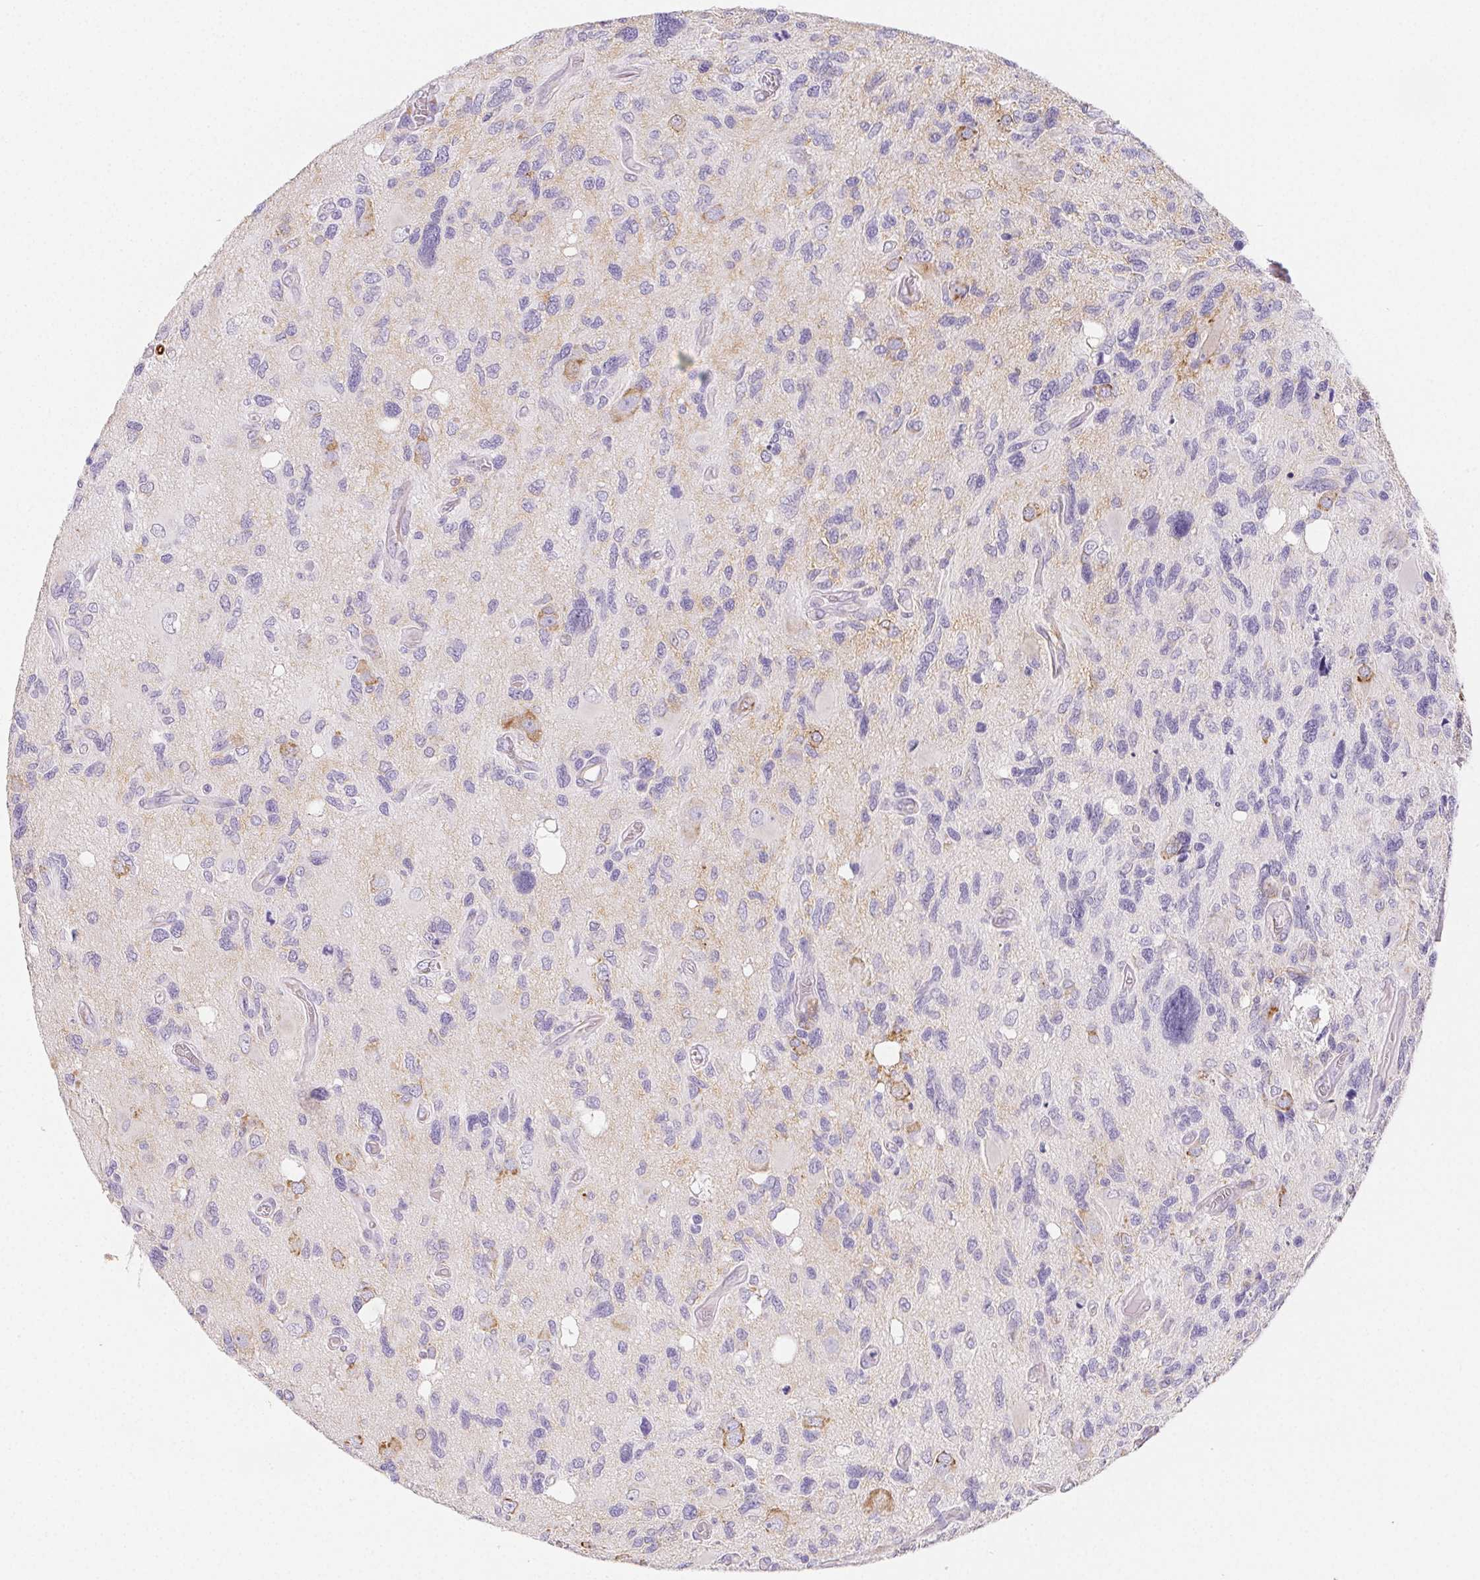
{"staining": {"intensity": "negative", "quantity": "none", "location": "none"}, "tissue": "glioma", "cell_type": "Tumor cells", "image_type": "cancer", "snomed": [{"axis": "morphology", "description": "Glioma, malignant, High grade"}, {"axis": "topography", "description": "Brain"}], "caption": "A histopathology image of malignant high-grade glioma stained for a protein reveals no brown staining in tumor cells.", "gene": "ITIH2", "patient": {"sex": "male", "age": 49}}